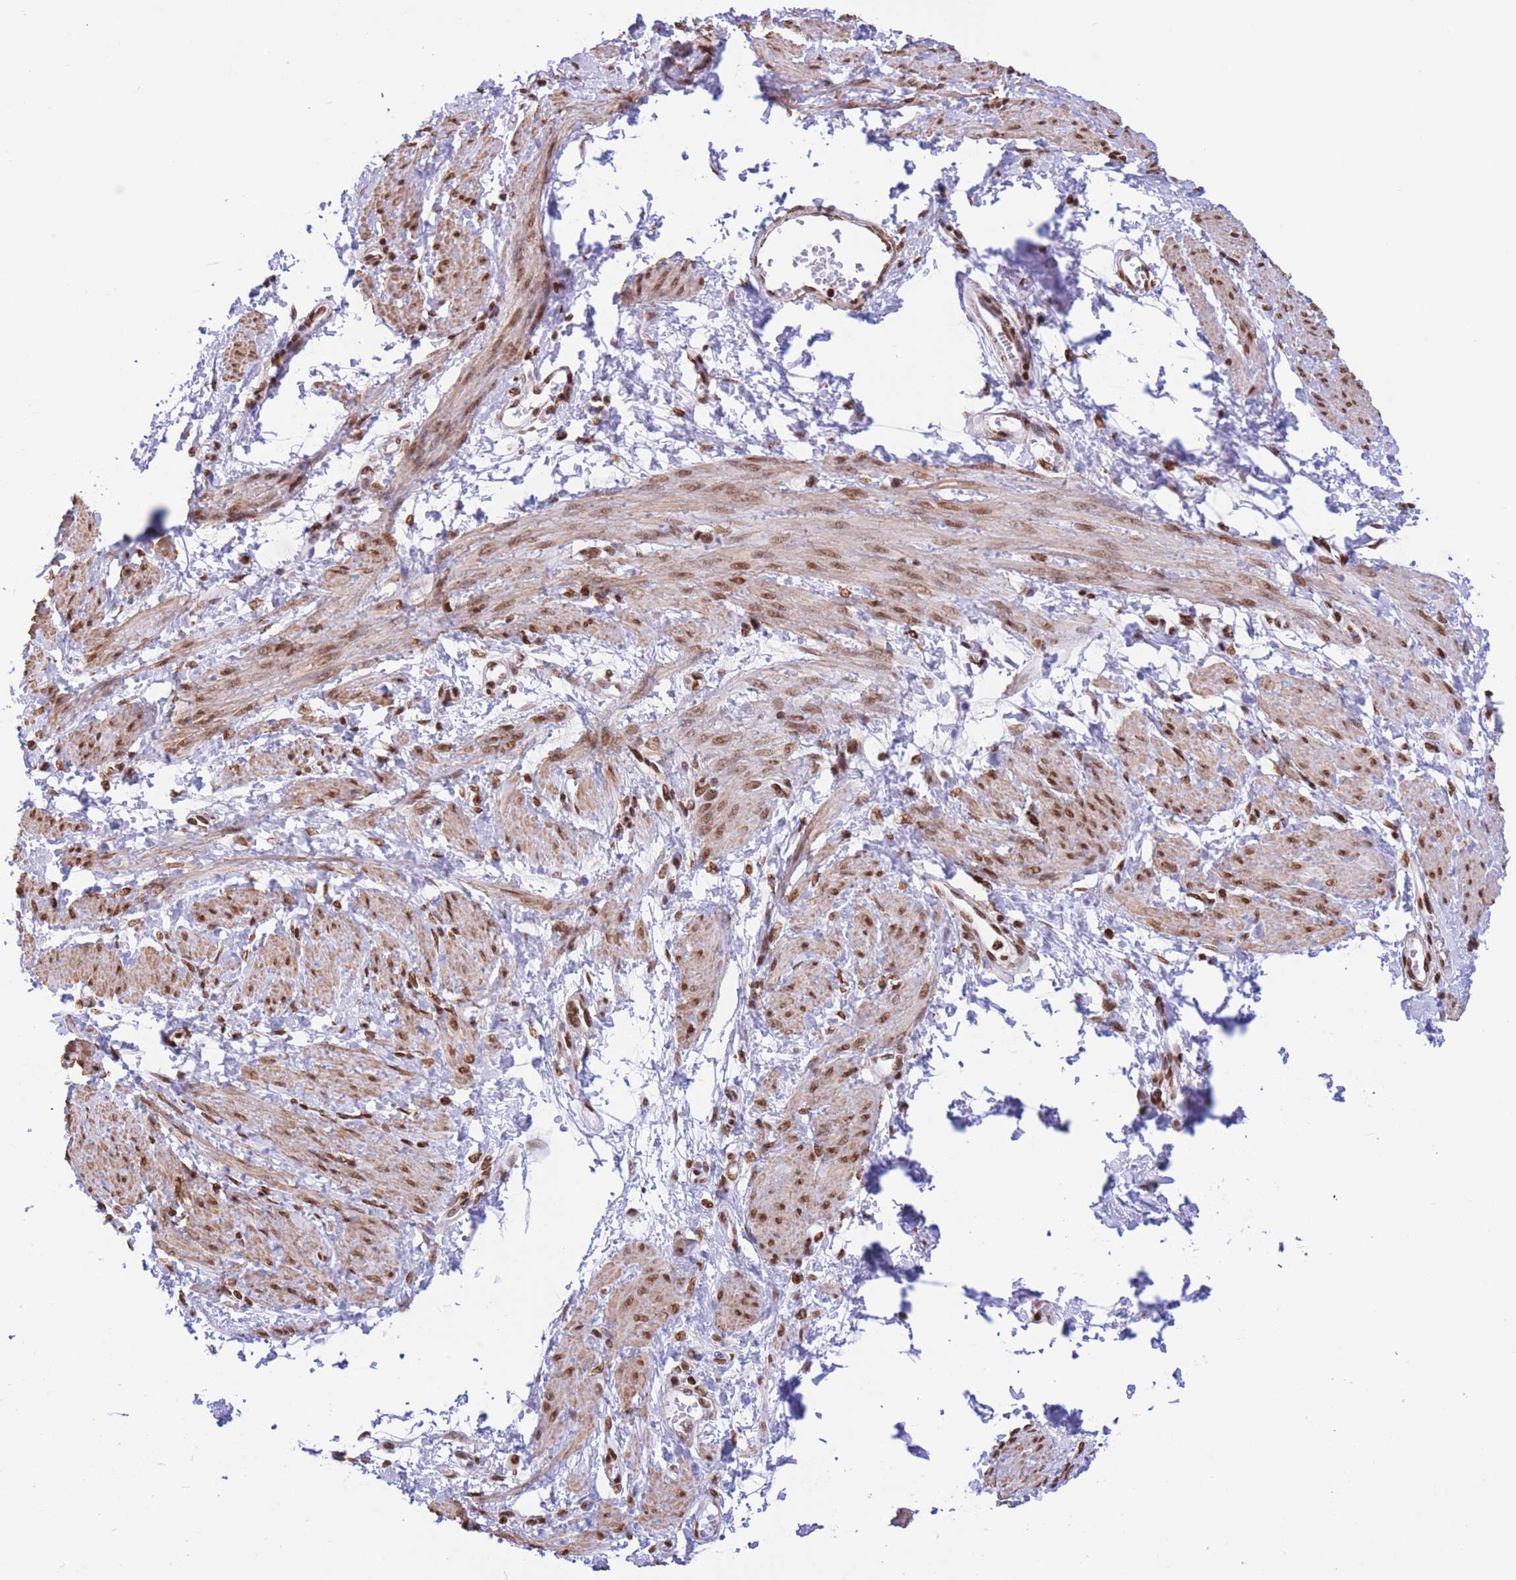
{"staining": {"intensity": "moderate", "quantity": ">75%", "location": "nuclear"}, "tissue": "smooth muscle", "cell_type": "Smooth muscle cells", "image_type": "normal", "snomed": [{"axis": "morphology", "description": "Normal tissue, NOS"}, {"axis": "topography", "description": "Smooth muscle"}, {"axis": "topography", "description": "Uterus"}], "caption": "This is a photomicrograph of IHC staining of normal smooth muscle, which shows moderate positivity in the nuclear of smooth muscle cells.", "gene": "H2BC10", "patient": {"sex": "female", "age": 39}}